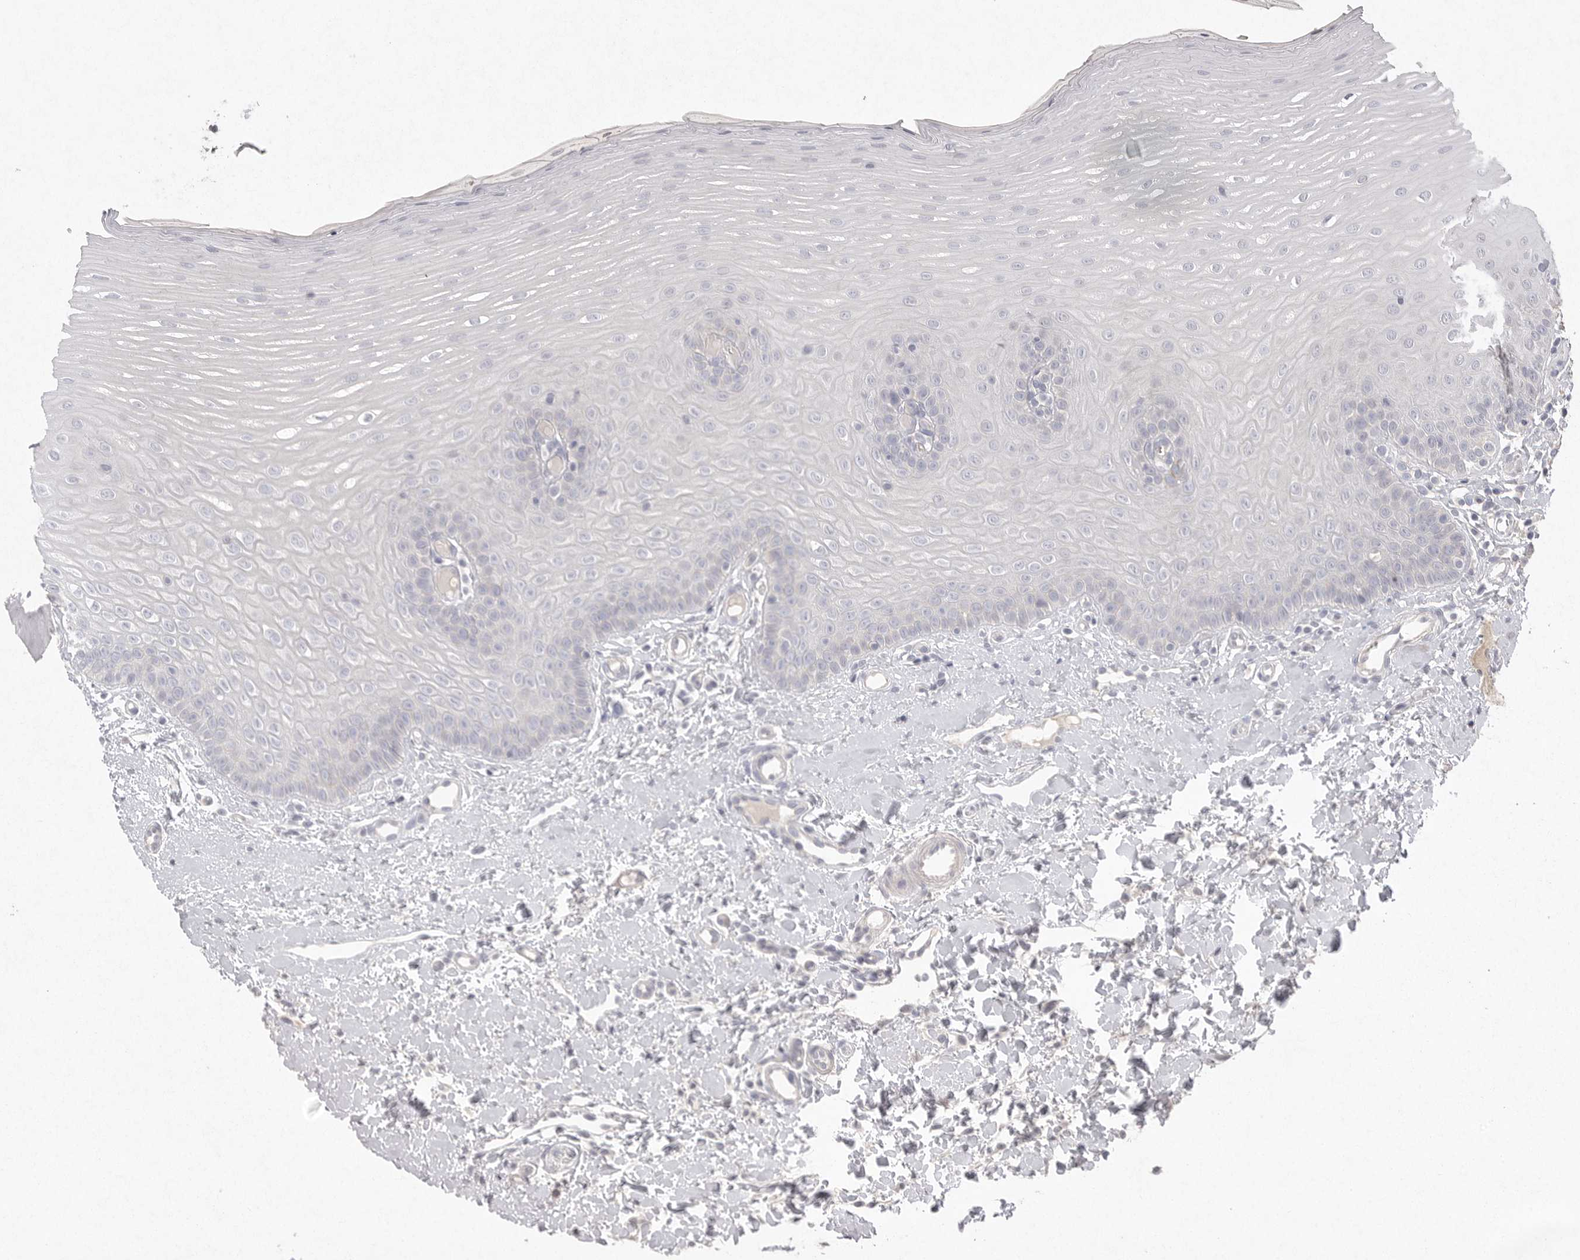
{"staining": {"intensity": "negative", "quantity": "none", "location": "none"}, "tissue": "oral mucosa", "cell_type": "Squamous epithelial cells", "image_type": "normal", "snomed": [{"axis": "morphology", "description": "Normal tissue, NOS"}, {"axis": "topography", "description": "Oral tissue"}], "caption": "Immunohistochemical staining of unremarkable human oral mucosa shows no significant positivity in squamous epithelial cells.", "gene": "VANGL2", "patient": {"sex": "female", "age": 39}}